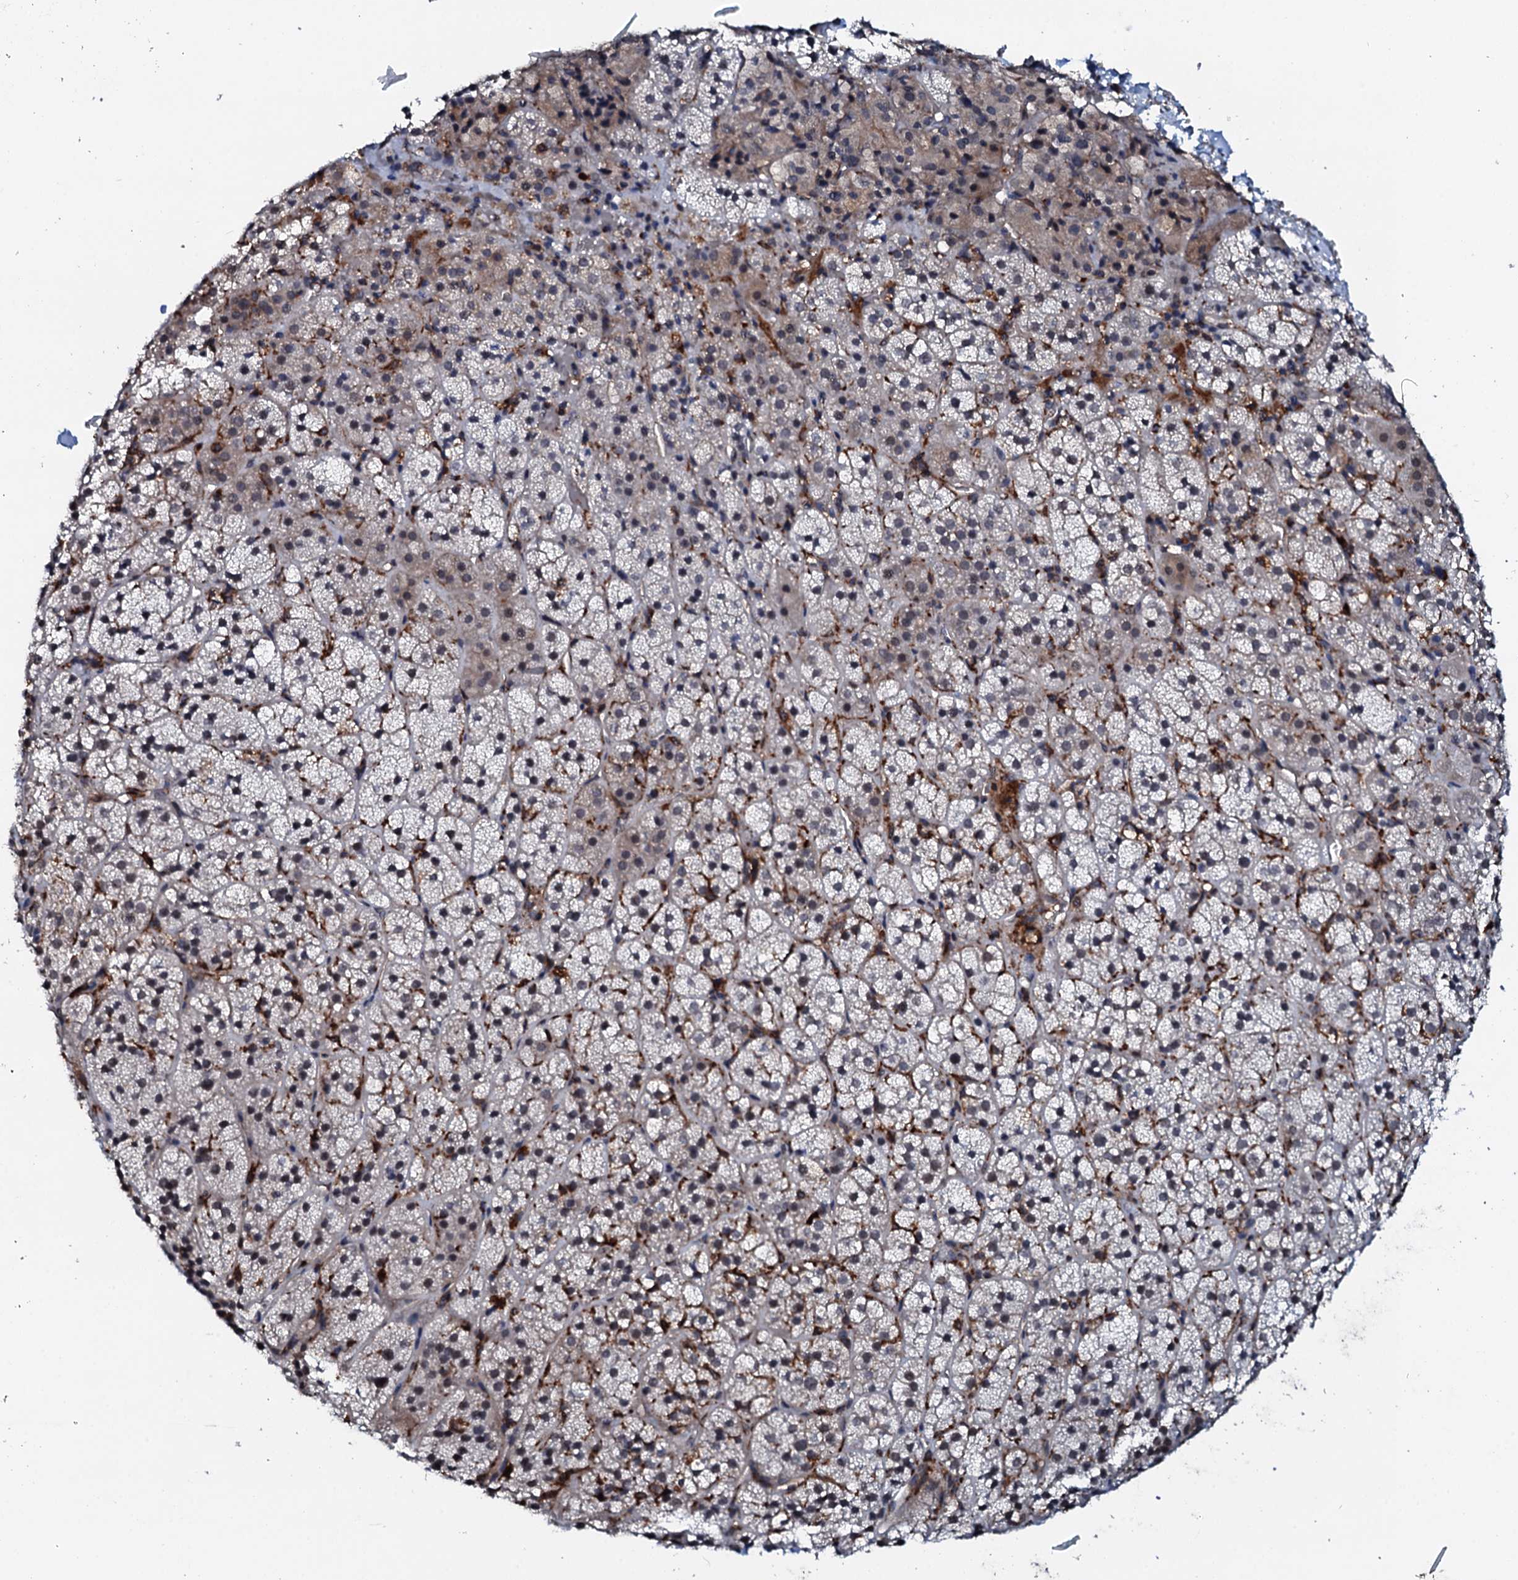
{"staining": {"intensity": "negative", "quantity": "none", "location": "none"}, "tissue": "adrenal gland", "cell_type": "Glandular cells", "image_type": "normal", "snomed": [{"axis": "morphology", "description": "Normal tissue, NOS"}, {"axis": "topography", "description": "Adrenal gland"}], "caption": "Immunohistochemistry (IHC) image of normal adrenal gland: adrenal gland stained with DAB shows no significant protein staining in glandular cells. Nuclei are stained in blue.", "gene": "VAMP8", "patient": {"sex": "female", "age": 44}}